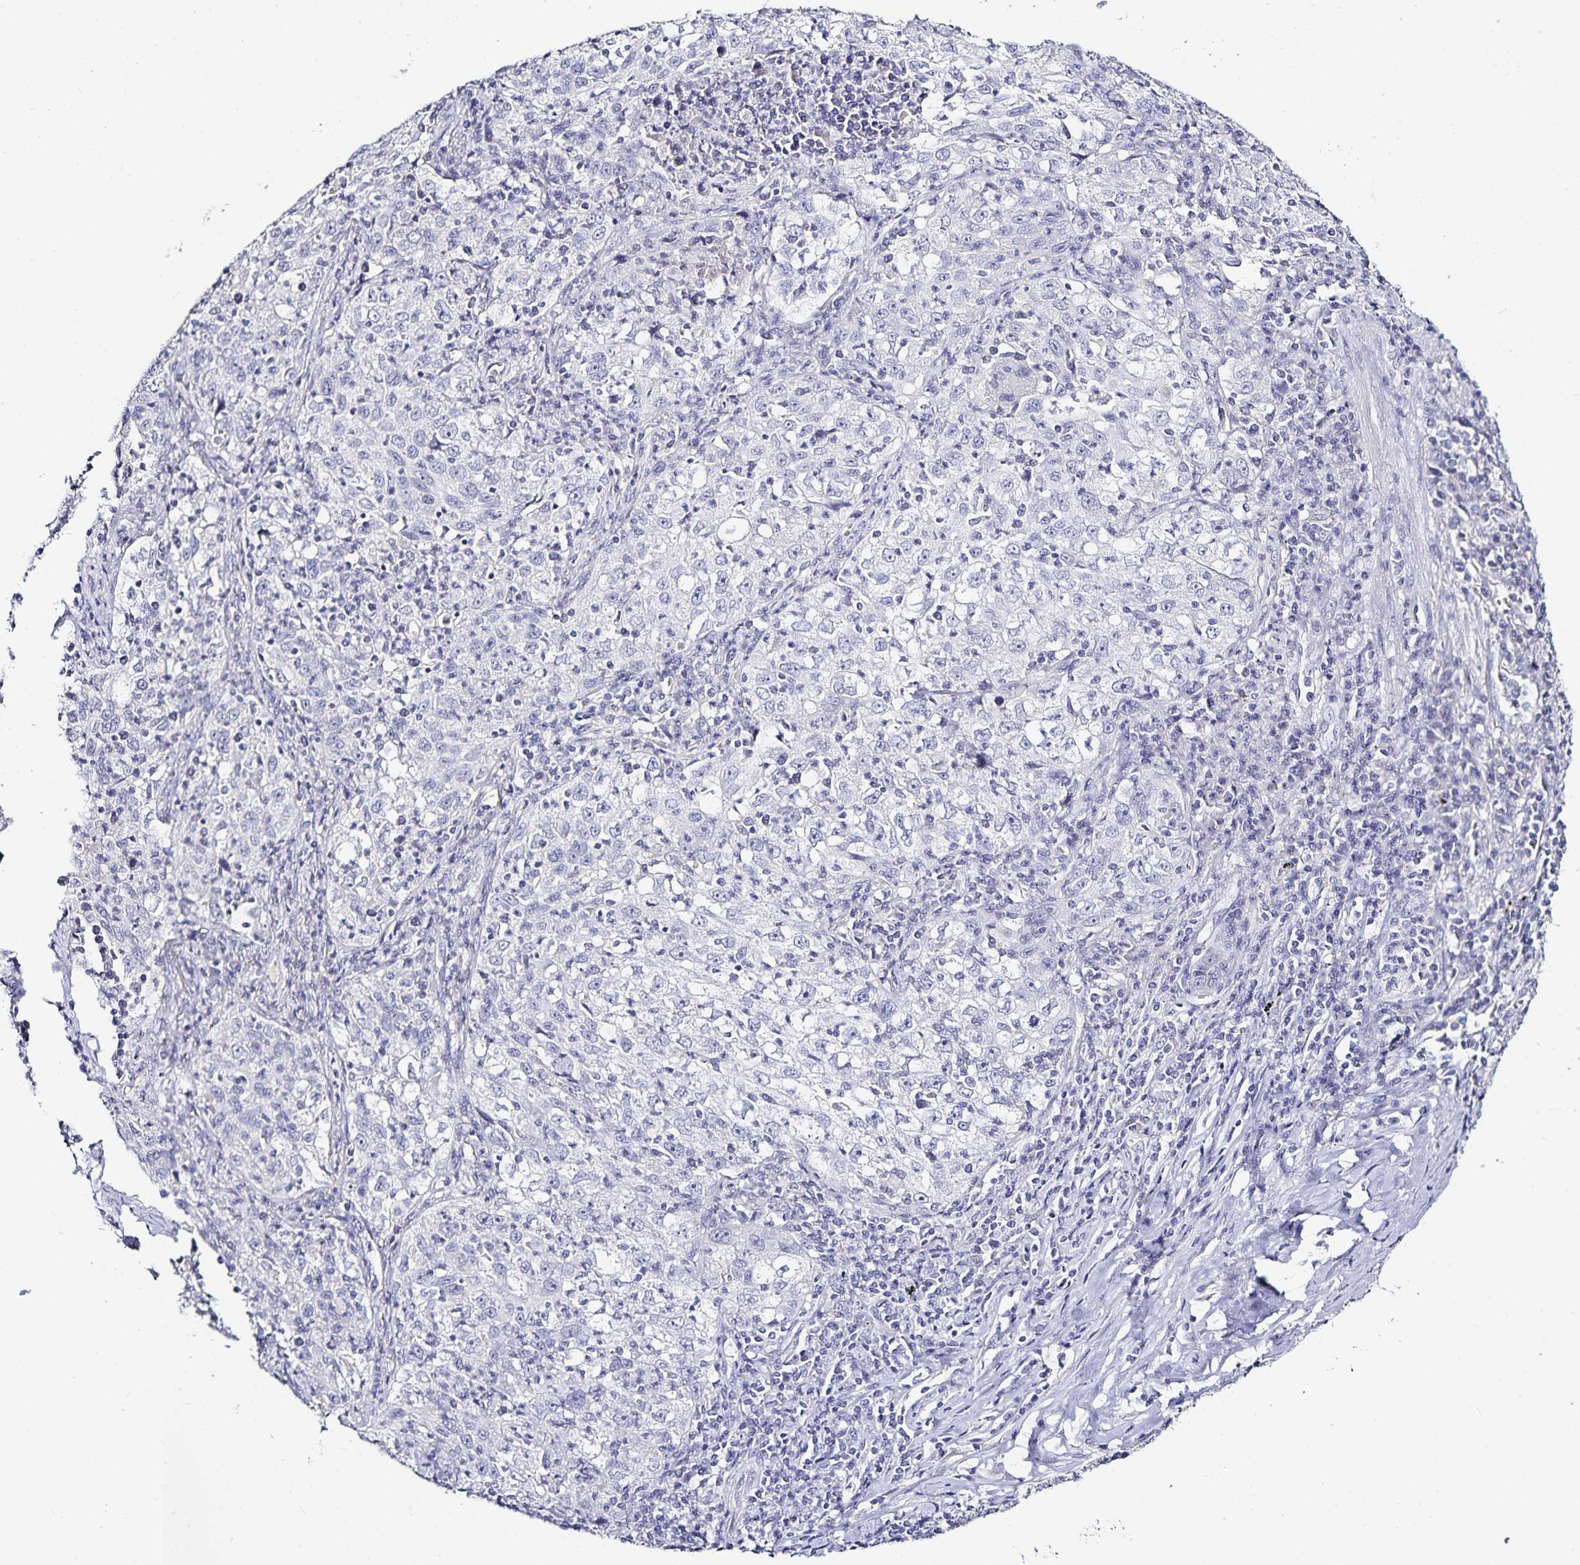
{"staining": {"intensity": "negative", "quantity": "none", "location": "none"}, "tissue": "lung cancer", "cell_type": "Tumor cells", "image_type": "cancer", "snomed": [{"axis": "morphology", "description": "Squamous cell carcinoma, NOS"}, {"axis": "topography", "description": "Lung"}], "caption": "Lung cancer (squamous cell carcinoma) was stained to show a protein in brown. There is no significant expression in tumor cells.", "gene": "TTR", "patient": {"sex": "male", "age": 71}}